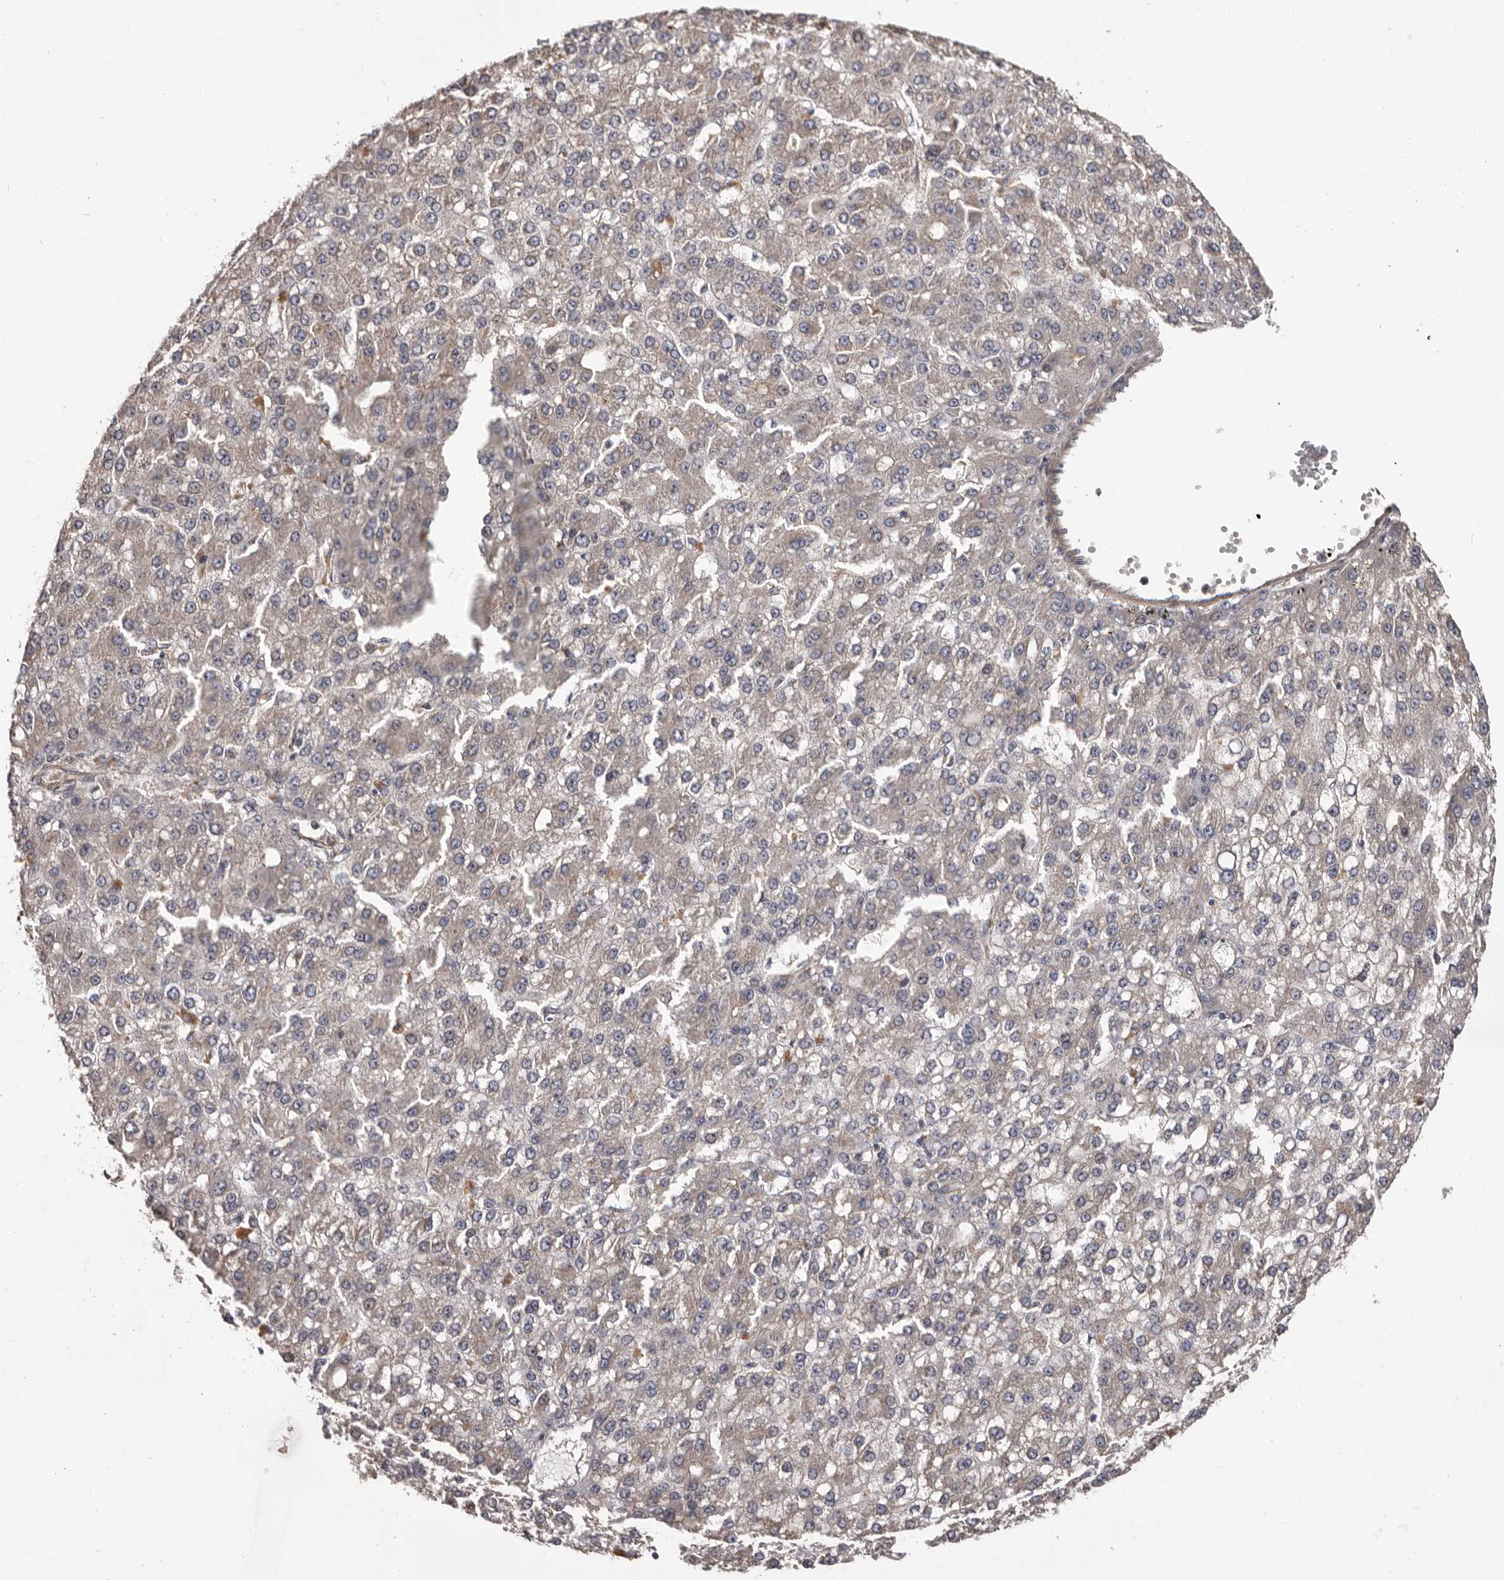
{"staining": {"intensity": "negative", "quantity": "none", "location": "none"}, "tissue": "liver cancer", "cell_type": "Tumor cells", "image_type": "cancer", "snomed": [{"axis": "morphology", "description": "Carcinoma, Hepatocellular, NOS"}, {"axis": "topography", "description": "Liver"}], "caption": "There is no significant expression in tumor cells of liver cancer.", "gene": "PRKD1", "patient": {"sex": "male", "age": 67}}